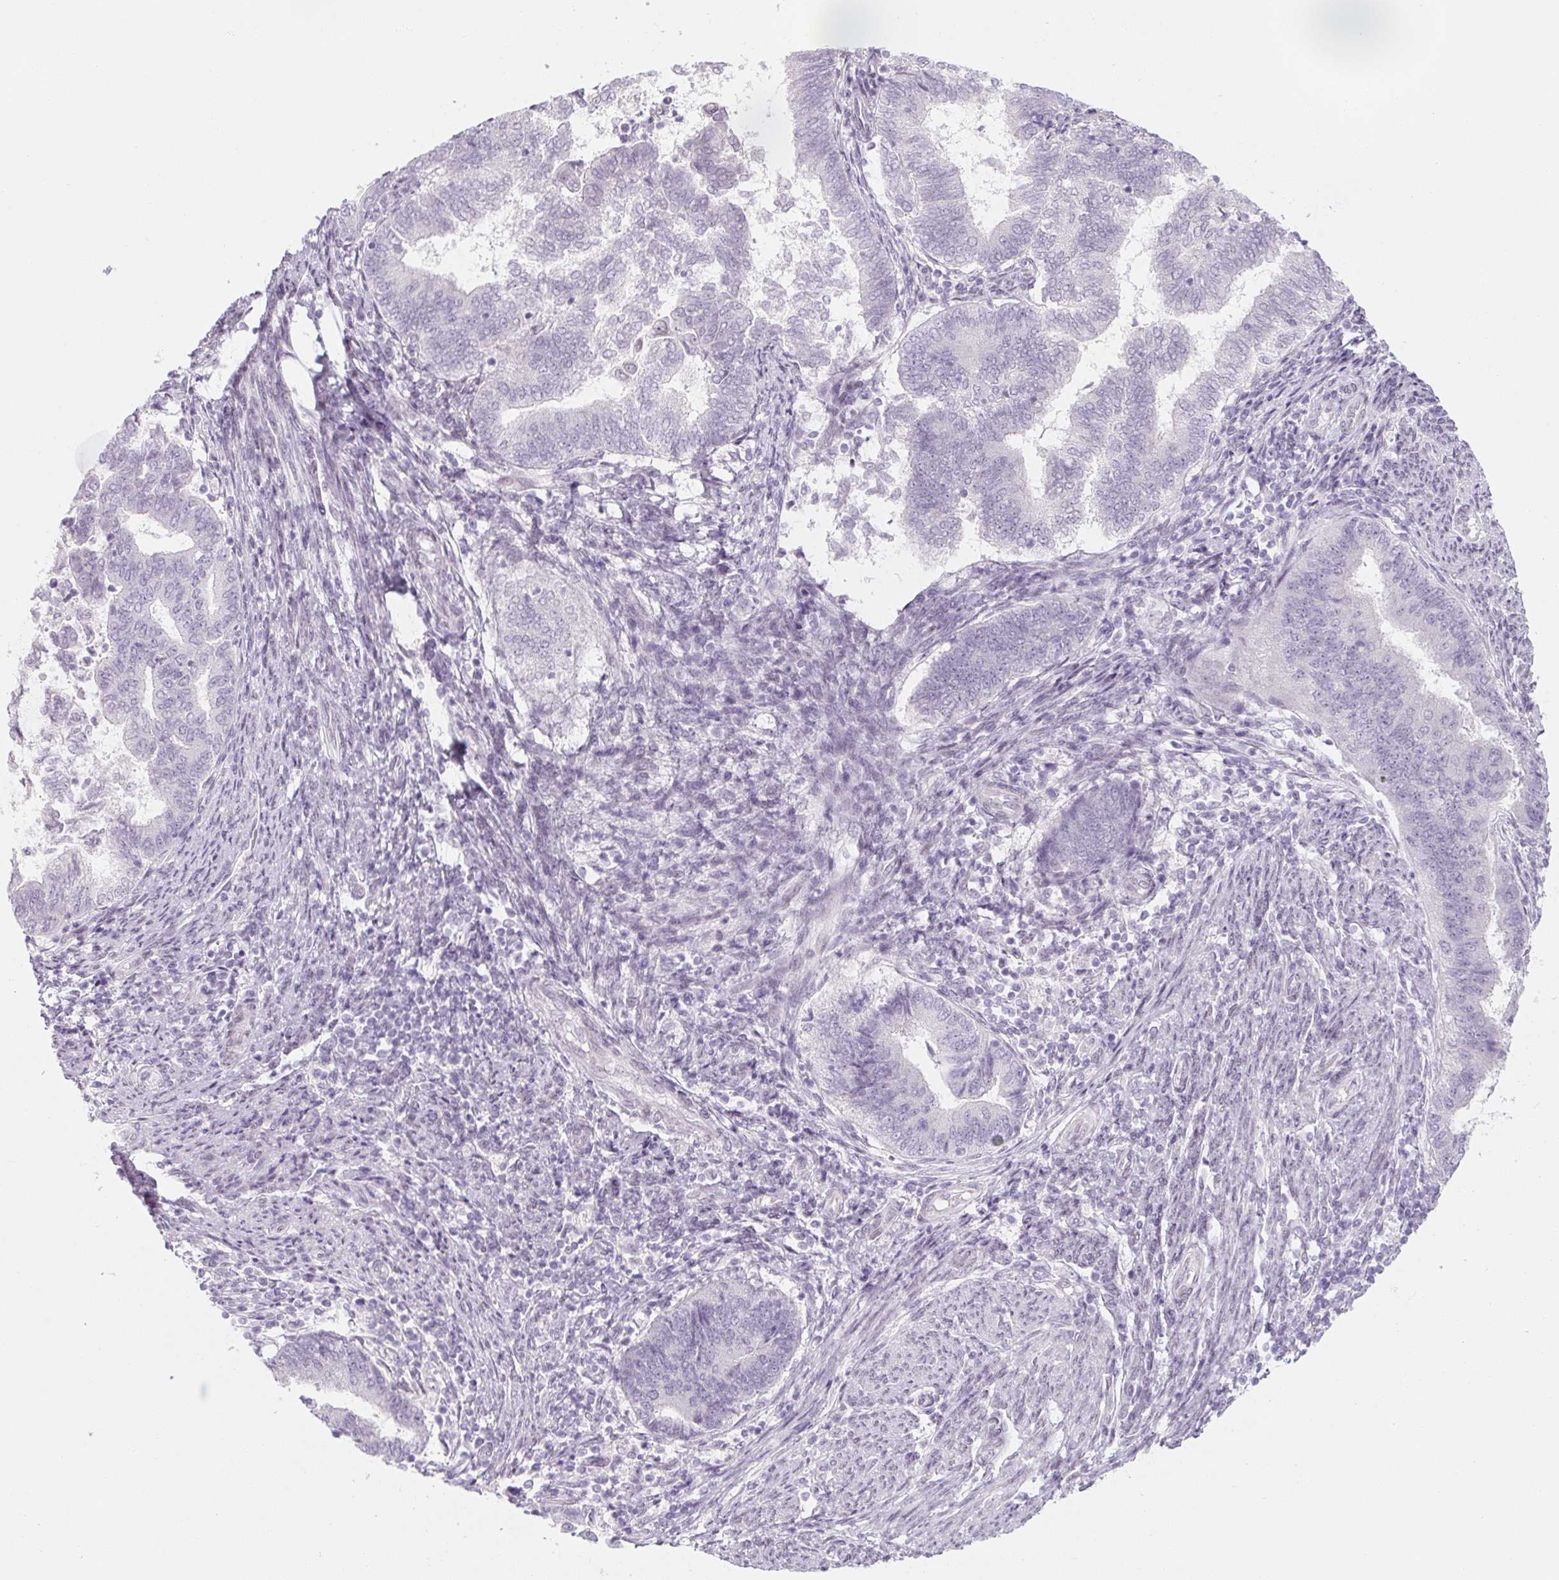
{"staining": {"intensity": "negative", "quantity": "none", "location": "none"}, "tissue": "endometrial cancer", "cell_type": "Tumor cells", "image_type": "cancer", "snomed": [{"axis": "morphology", "description": "Adenocarcinoma, NOS"}, {"axis": "topography", "description": "Endometrium"}], "caption": "Tumor cells show no significant protein staining in endometrial cancer.", "gene": "KCNQ2", "patient": {"sex": "female", "age": 65}}